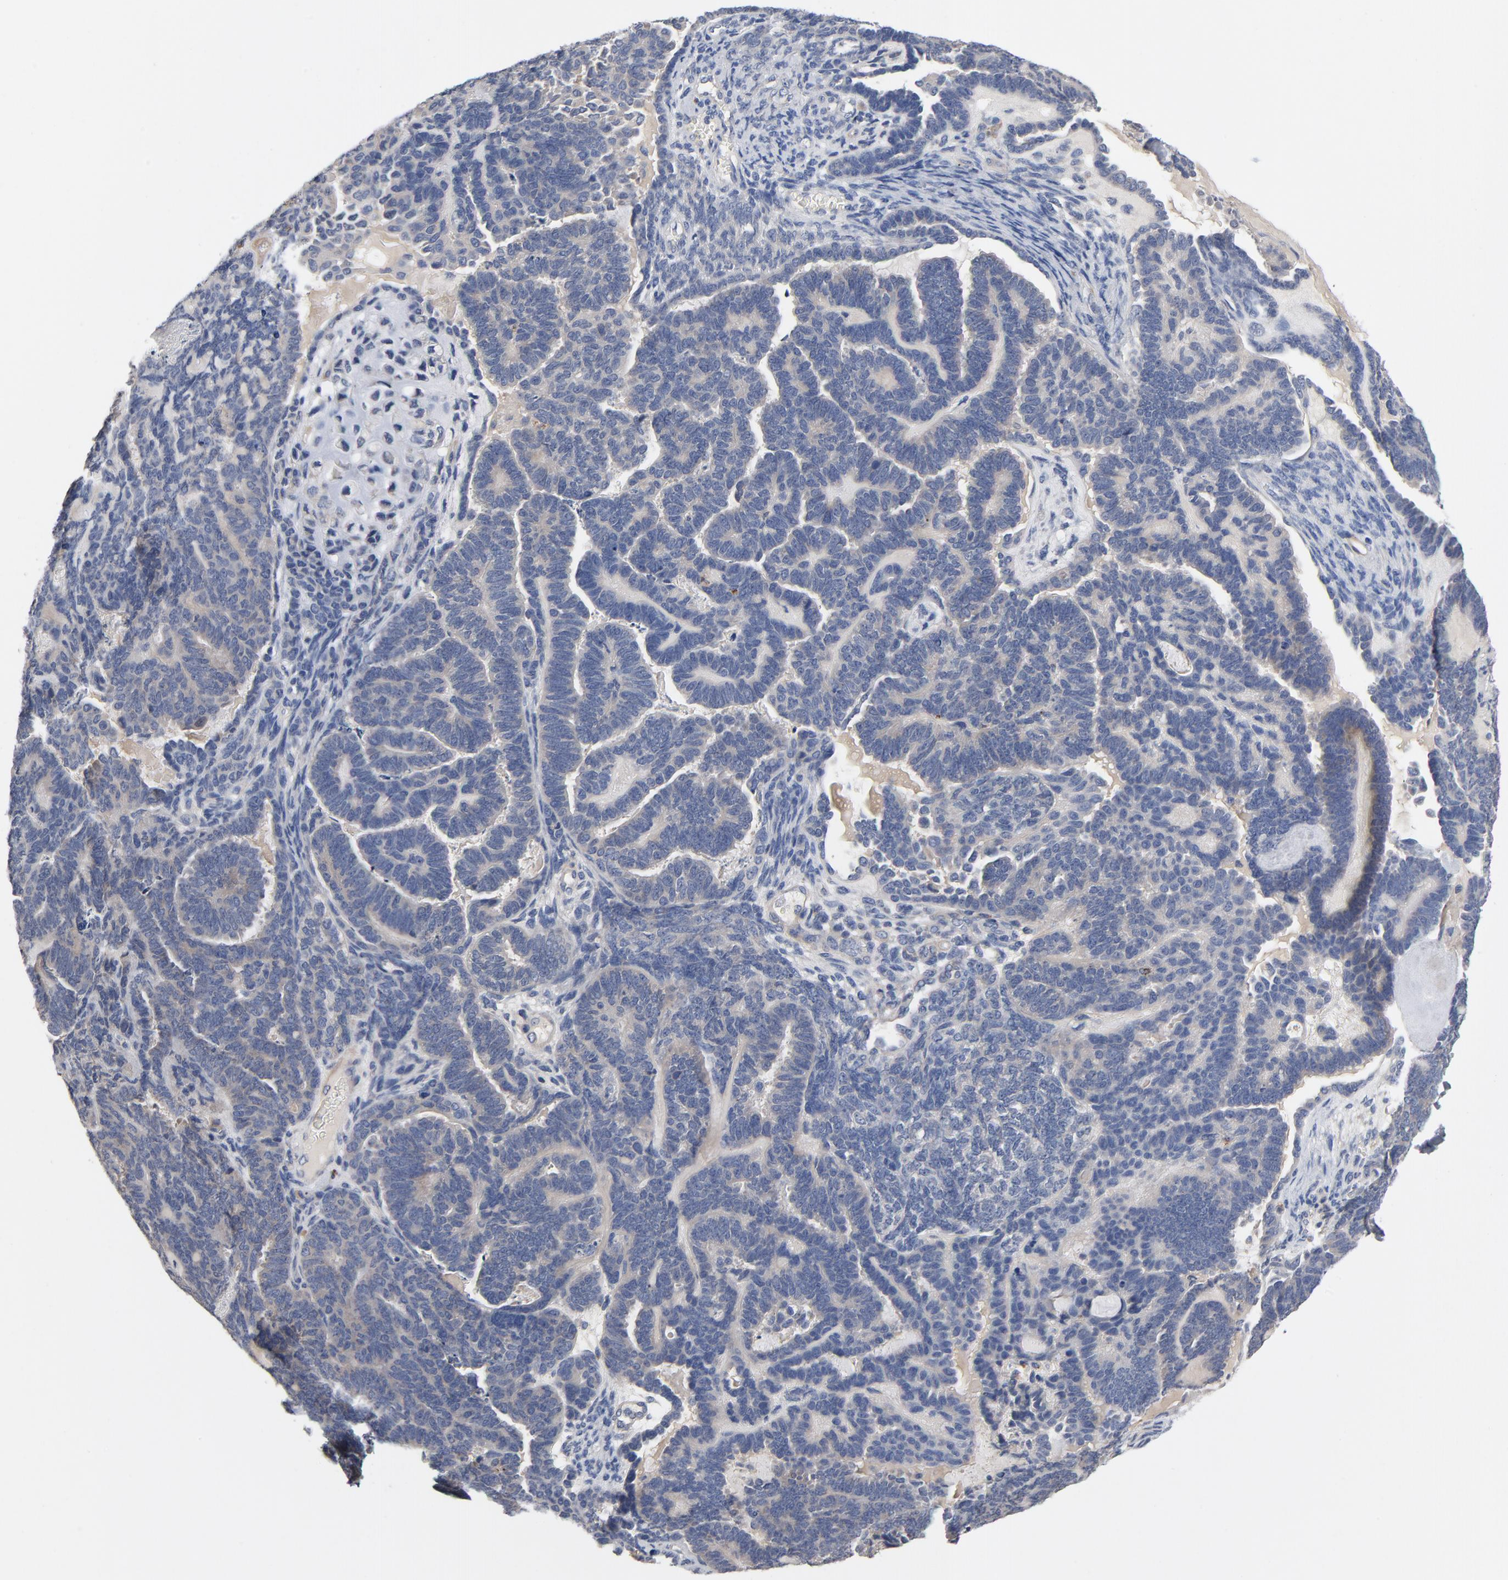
{"staining": {"intensity": "weak", "quantity": "25%-75%", "location": "cytoplasmic/membranous"}, "tissue": "endometrial cancer", "cell_type": "Tumor cells", "image_type": "cancer", "snomed": [{"axis": "morphology", "description": "Neoplasm, malignant, NOS"}, {"axis": "topography", "description": "Endometrium"}], "caption": "This is a photomicrograph of IHC staining of endometrial cancer, which shows weak staining in the cytoplasmic/membranous of tumor cells.", "gene": "CCDC134", "patient": {"sex": "female", "age": 74}}